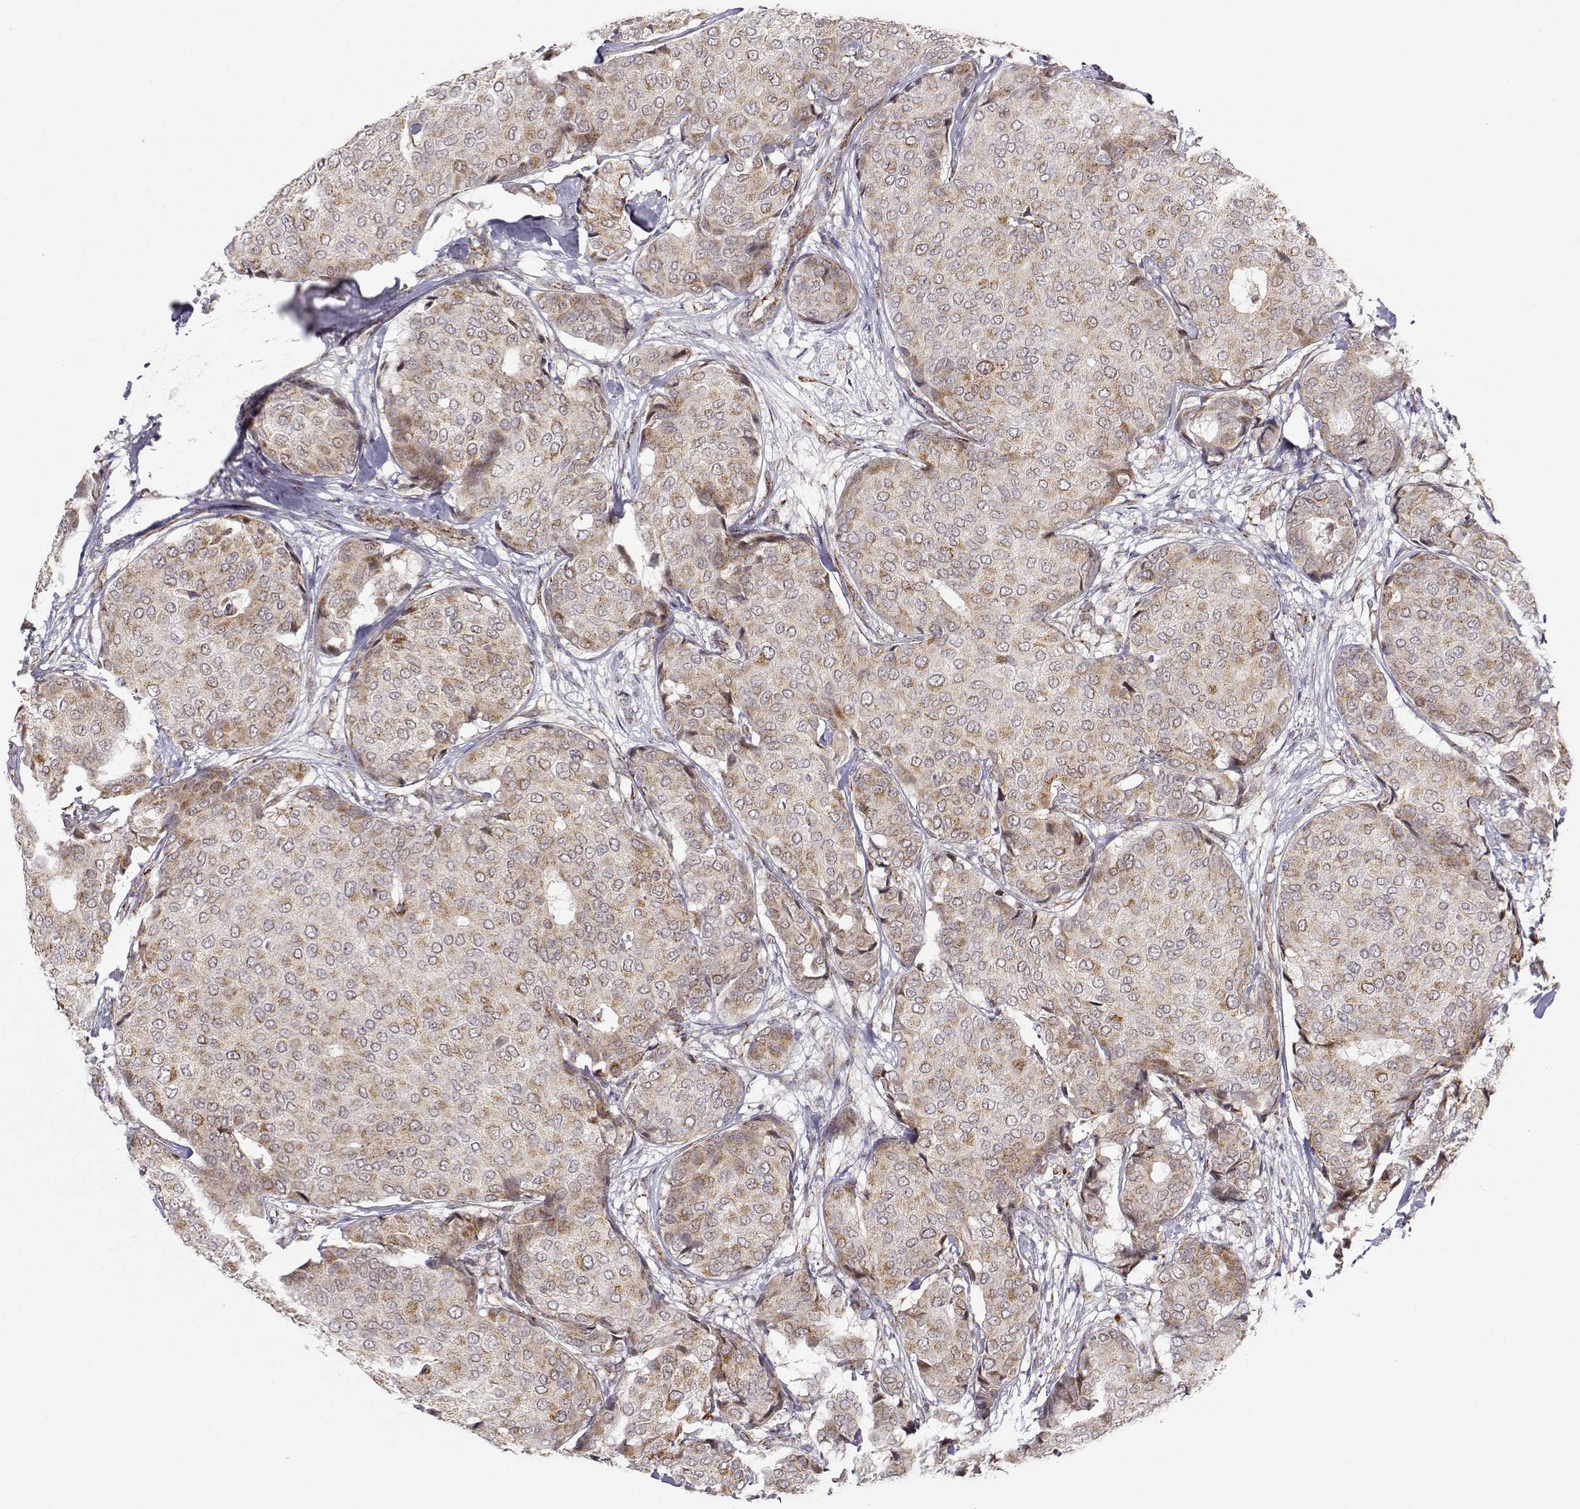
{"staining": {"intensity": "weak", "quantity": ">75%", "location": "cytoplasmic/membranous"}, "tissue": "breast cancer", "cell_type": "Tumor cells", "image_type": "cancer", "snomed": [{"axis": "morphology", "description": "Duct carcinoma"}, {"axis": "topography", "description": "Breast"}], "caption": "Immunohistochemical staining of human intraductal carcinoma (breast) reveals low levels of weak cytoplasmic/membranous positivity in approximately >75% of tumor cells.", "gene": "EXOG", "patient": {"sex": "female", "age": 75}}